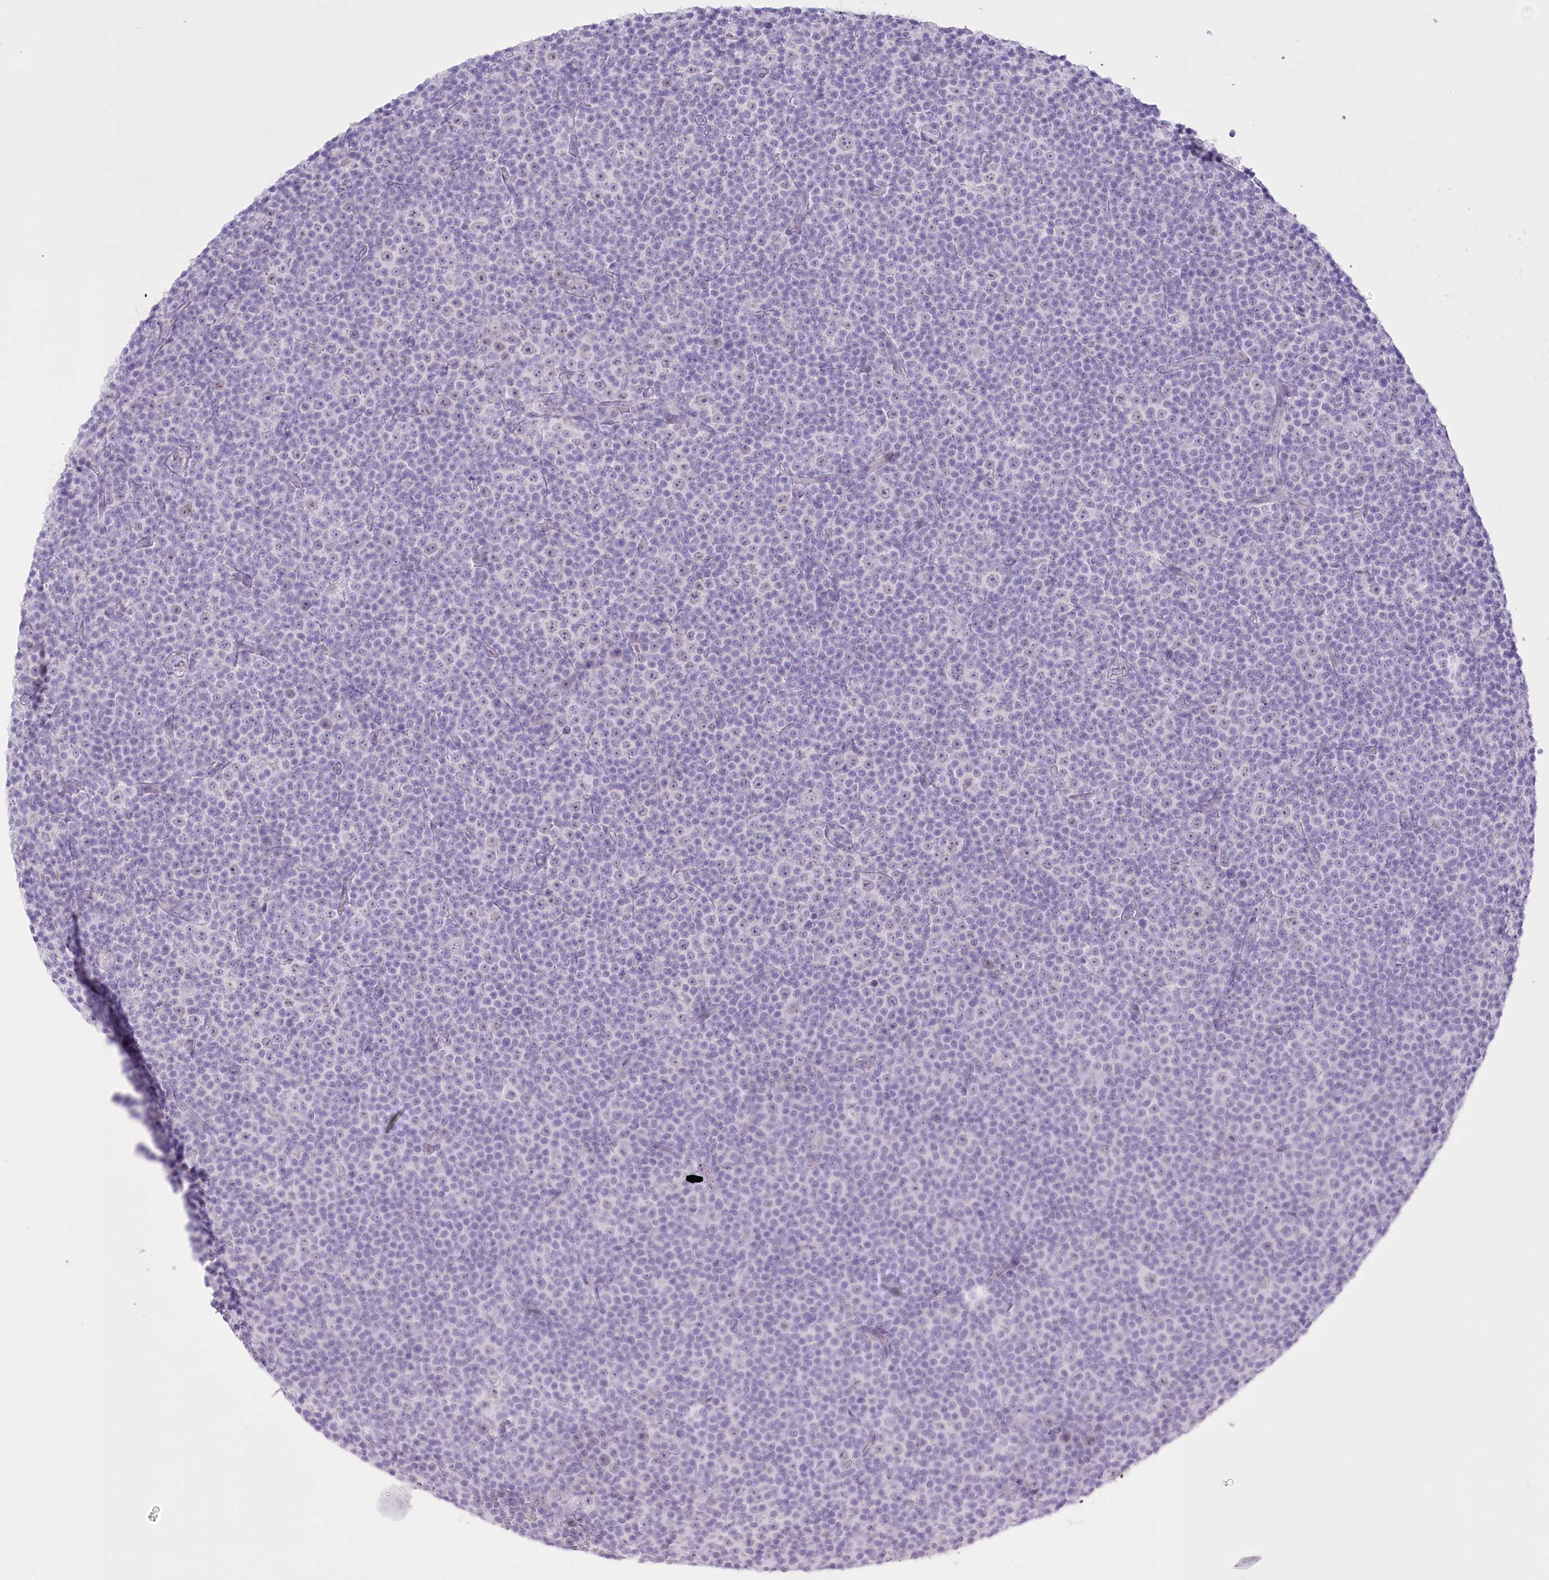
{"staining": {"intensity": "negative", "quantity": "none", "location": "none"}, "tissue": "lymphoma", "cell_type": "Tumor cells", "image_type": "cancer", "snomed": [{"axis": "morphology", "description": "Malignant lymphoma, non-Hodgkin's type, Low grade"}, {"axis": "topography", "description": "Lymph node"}], "caption": "A photomicrograph of human low-grade malignant lymphoma, non-Hodgkin's type is negative for staining in tumor cells.", "gene": "SLC39A10", "patient": {"sex": "female", "age": 67}}